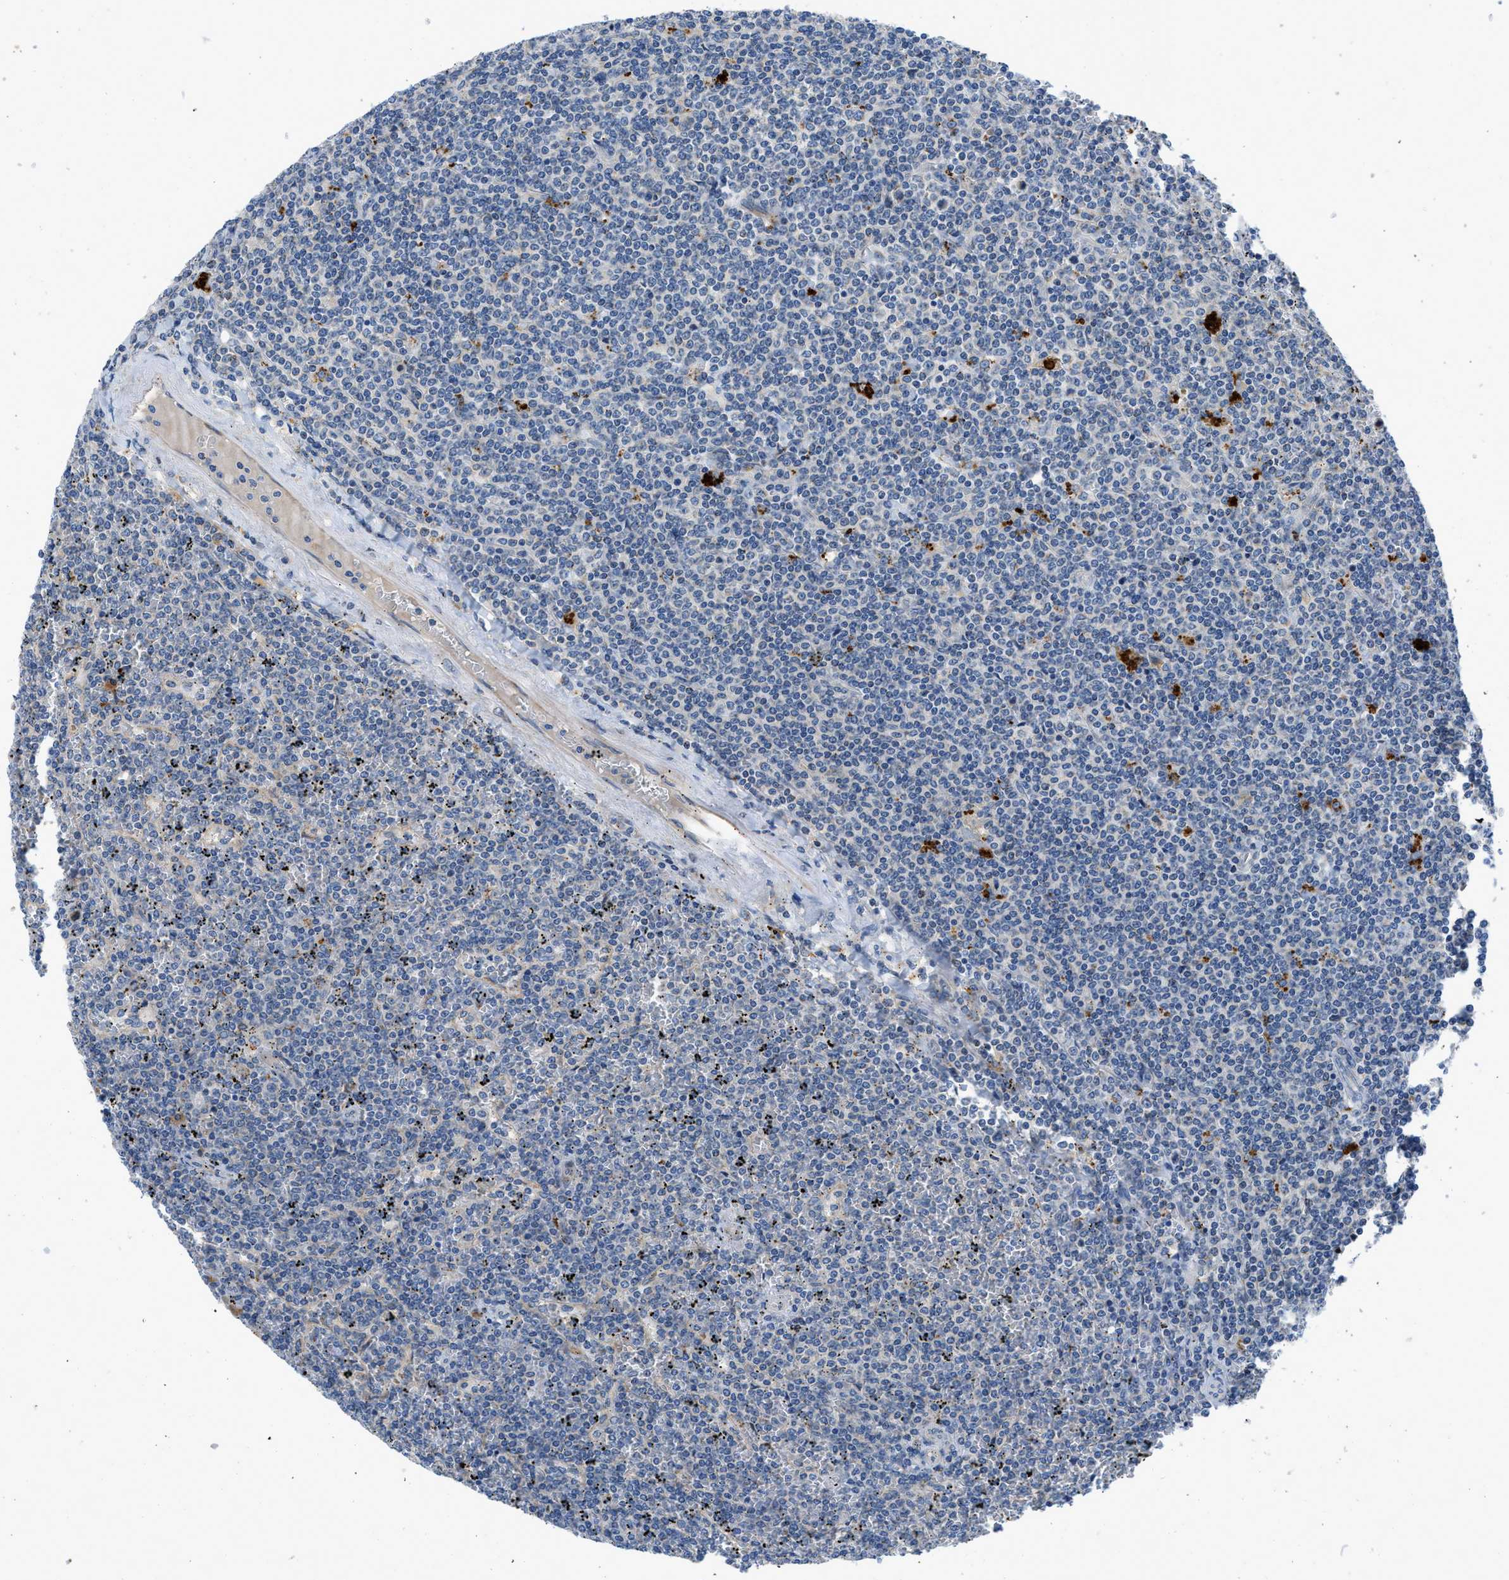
{"staining": {"intensity": "negative", "quantity": "none", "location": "none"}, "tissue": "lymphoma", "cell_type": "Tumor cells", "image_type": "cancer", "snomed": [{"axis": "morphology", "description": "Malignant lymphoma, non-Hodgkin's type, Low grade"}, {"axis": "topography", "description": "Spleen"}], "caption": "Immunohistochemical staining of human lymphoma shows no significant staining in tumor cells.", "gene": "TMEM248", "patient": {"sex": "female", "age": 19}}